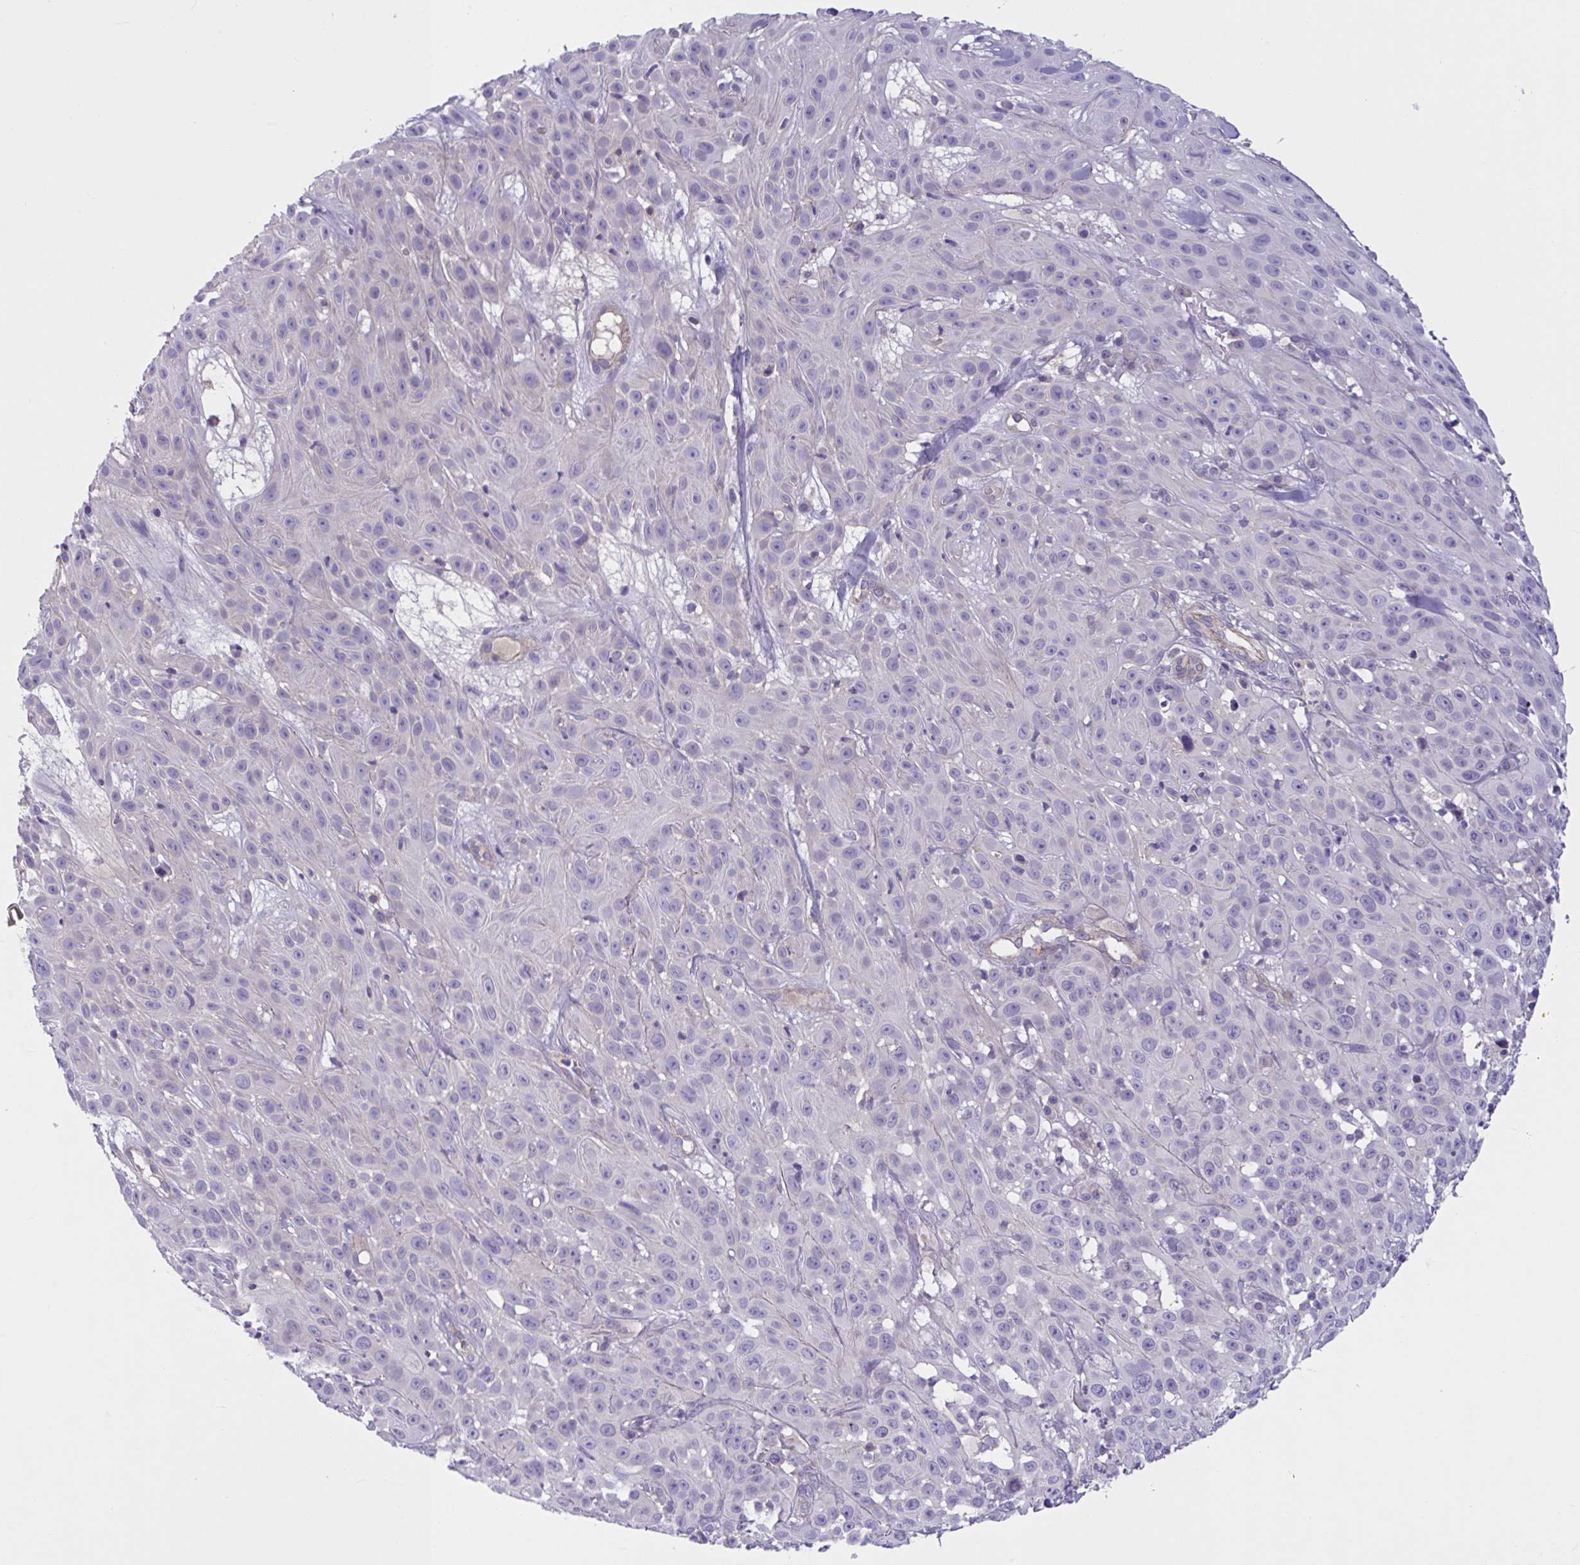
{"staining": {"intensity": "negative", "quantity": "none", "location": "none"}, "tissue": "skin cancer", "cell_type": "Tumor cells", "image_type": "cancer", "snomed": [{"axis": "morphology", "description": "Squamous cell carcinoma, NOS"}, {"axis": "topography", "description": "Skin"}], "caption": "The photomicrograph demonstrates no significant staining in tumor cells of skin squamous cell carcinoma. (Stains: DAB (3,3'-diaminobenzidine) IHC with hematoxylin counter stain, Microscopy: brightfield microscopy at high magnification).", "gene": "TTC7B", "patient": {"sex": "male", "age": 82}}